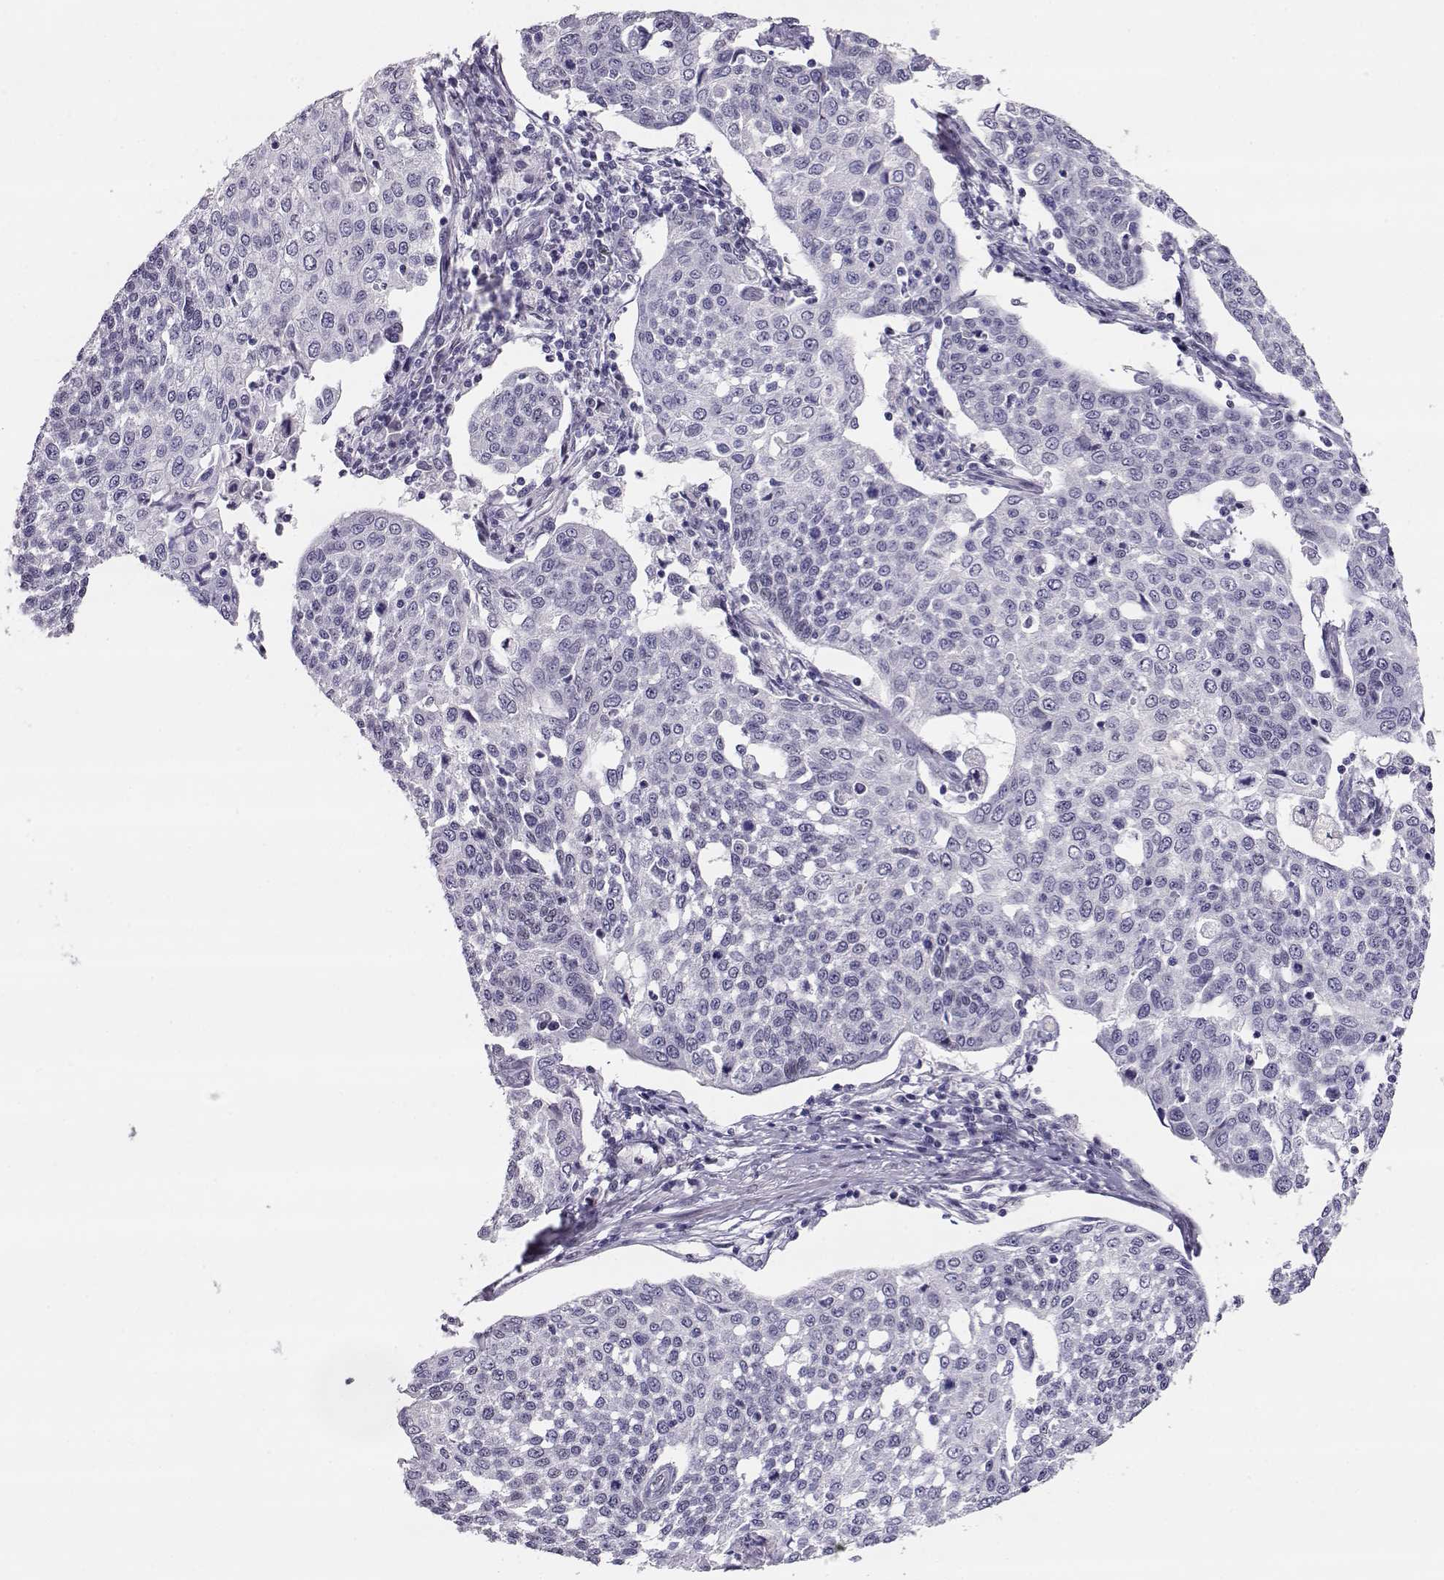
{"staining": {"intensity": "negative", "quantity": "none", "location": "none"}, "tissue": "cervical cancer", "cell_type": "Tumor cells", "image_type": "cancer", "snomed": [{"axis": "morphology", "description": "Squamous cell carcinoma, NOS"}, {"axis": "topography", "description": "Cervix"}], "caption": "This photomicrograph is of cervical cancer stained with immunohistochemistry (IHC) to label a protein in brown with the nuclei are counter-stained blue. There is no positivity in tumor cells. The staining is performed using DAB brown chromogen with nuclei counter-stained in using hematoxylin.", "gene": "POLI", "patient": {"sex": "female", "age": 34}}